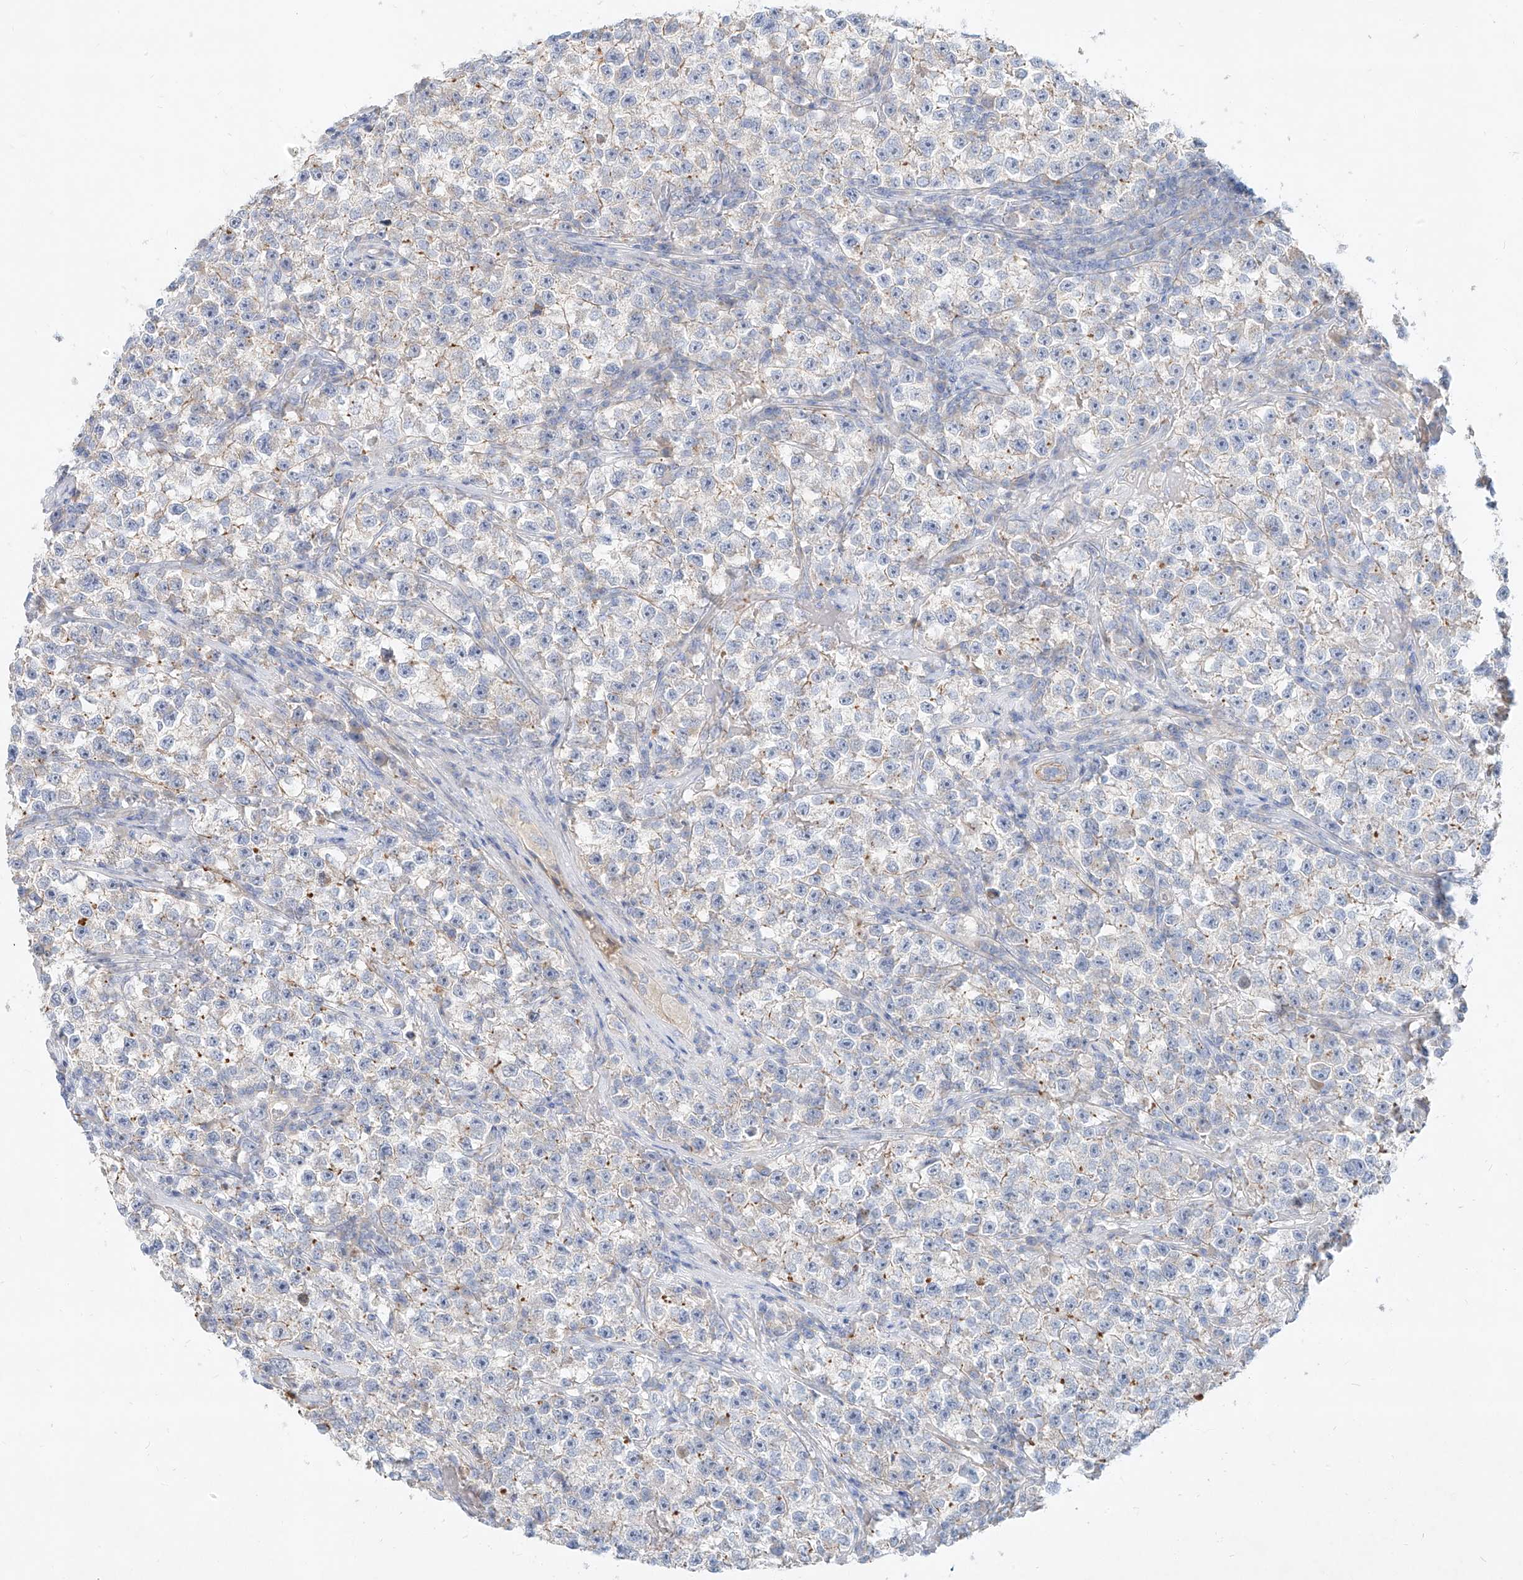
{"staining": {"intensity": "negative", "quantity": "none", "location": "none"}, "tissue": "testis cancer", "cell_type": "Tumor cells", "image_type": "cancer", "snomed": [{"axis": "morphology", "description": "Seminoma, NOS"}, {"axis": "topography", "description": "Testis"}], "caption": "This is an immunohistochemistry (IHC) micrograph of testis cancer (seminoma). There is no staining in tumor cells.", "gene": "AJM1", "patient": {"sex": "male", "age": 22}}